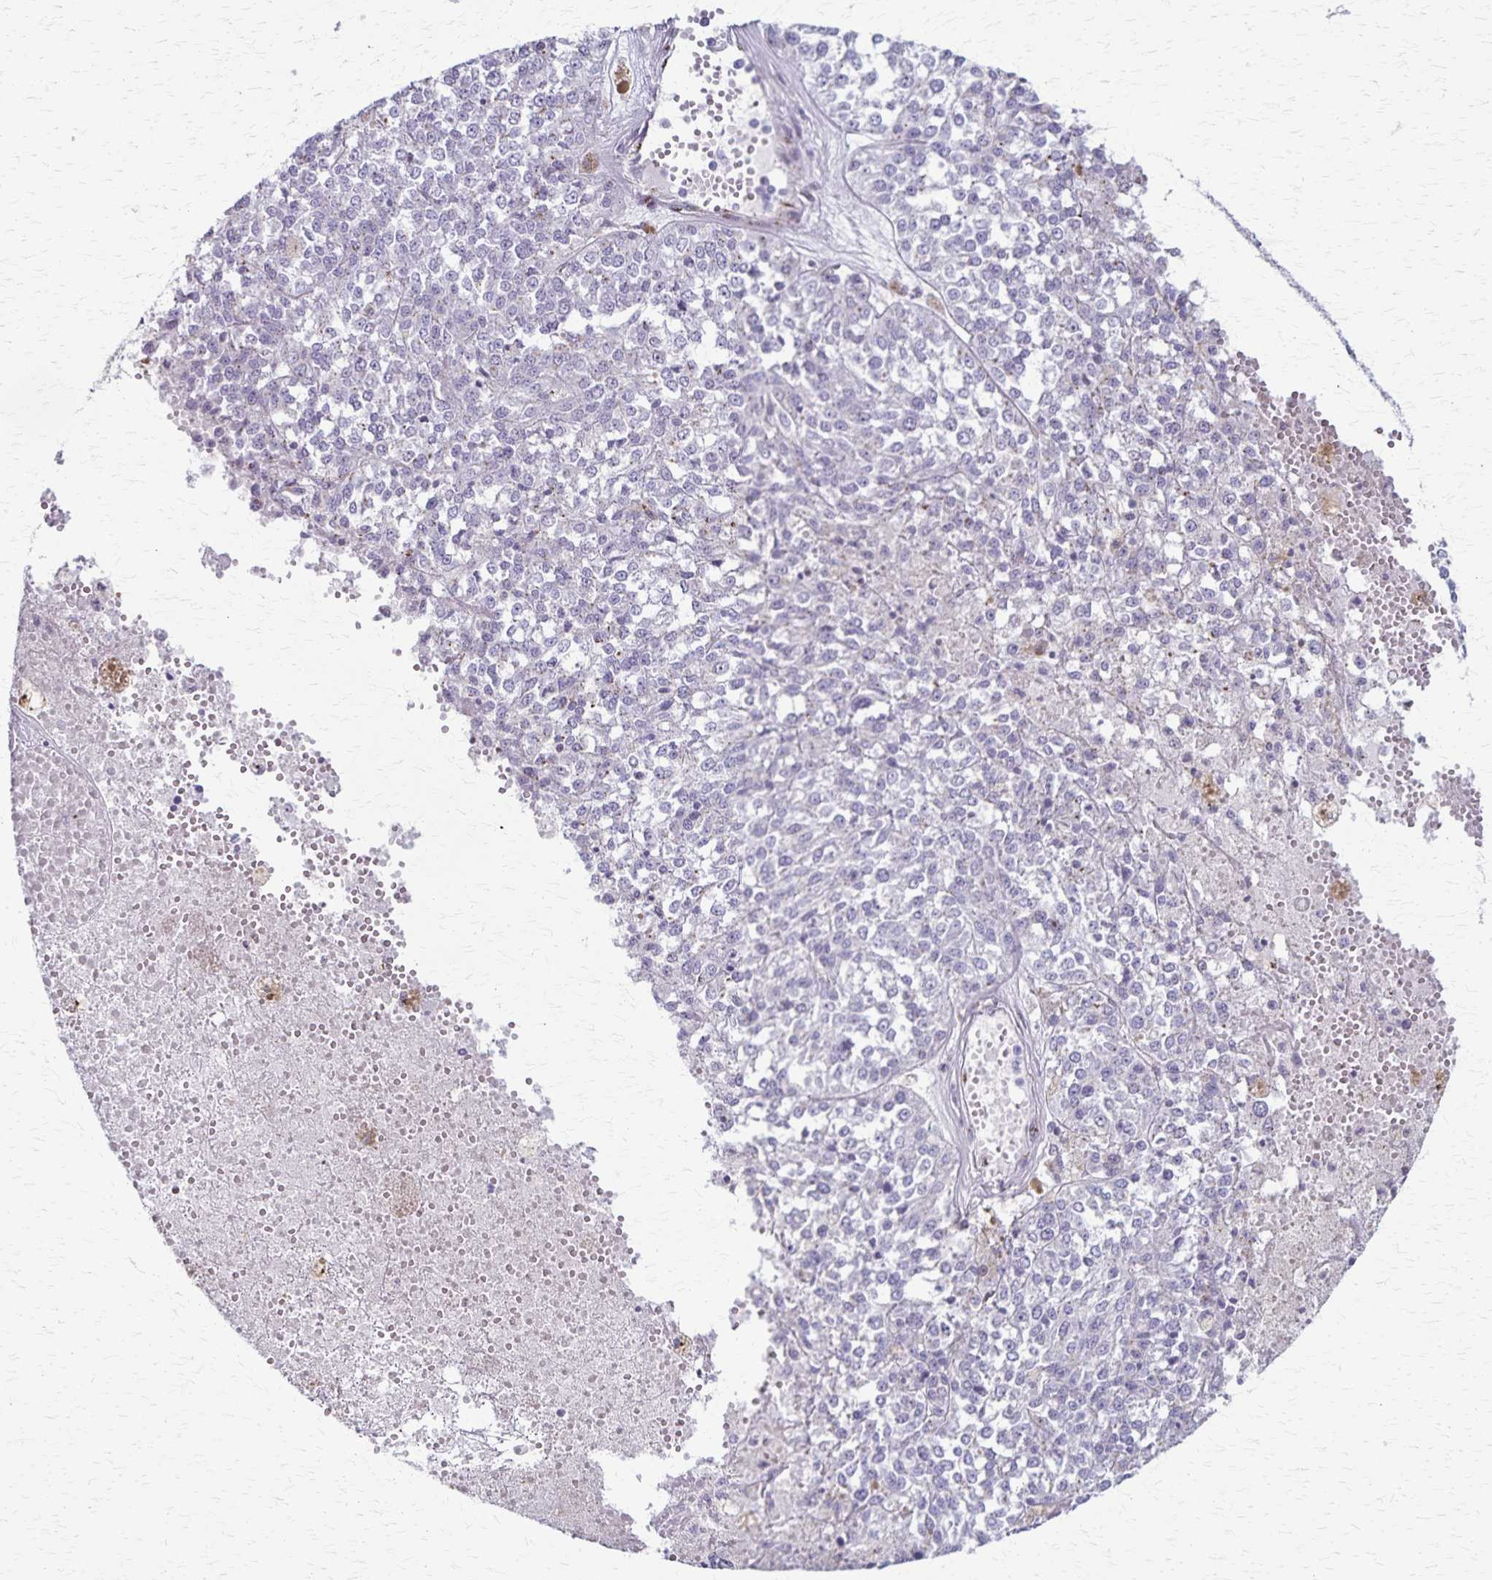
{"staining": {"intensity": "negative", "quantity": "none", "location": "none"}, "tissue": "melanoma", "cell_type": "Tumor cells", "image_type": "cancer", "snomed": [{"axis": "morphology", "description": "Malignant melanoma, Metastatic site"}, {"axis": "topography", "description": "Lymph node"}], "caption": "Immunohistochemistry (IHC) of human malignant melanoma (metastatic site) exhibits no positivity in tumor cells.", "gene": "MCFD2", "patient": {"sex": "female", "age": 64}}